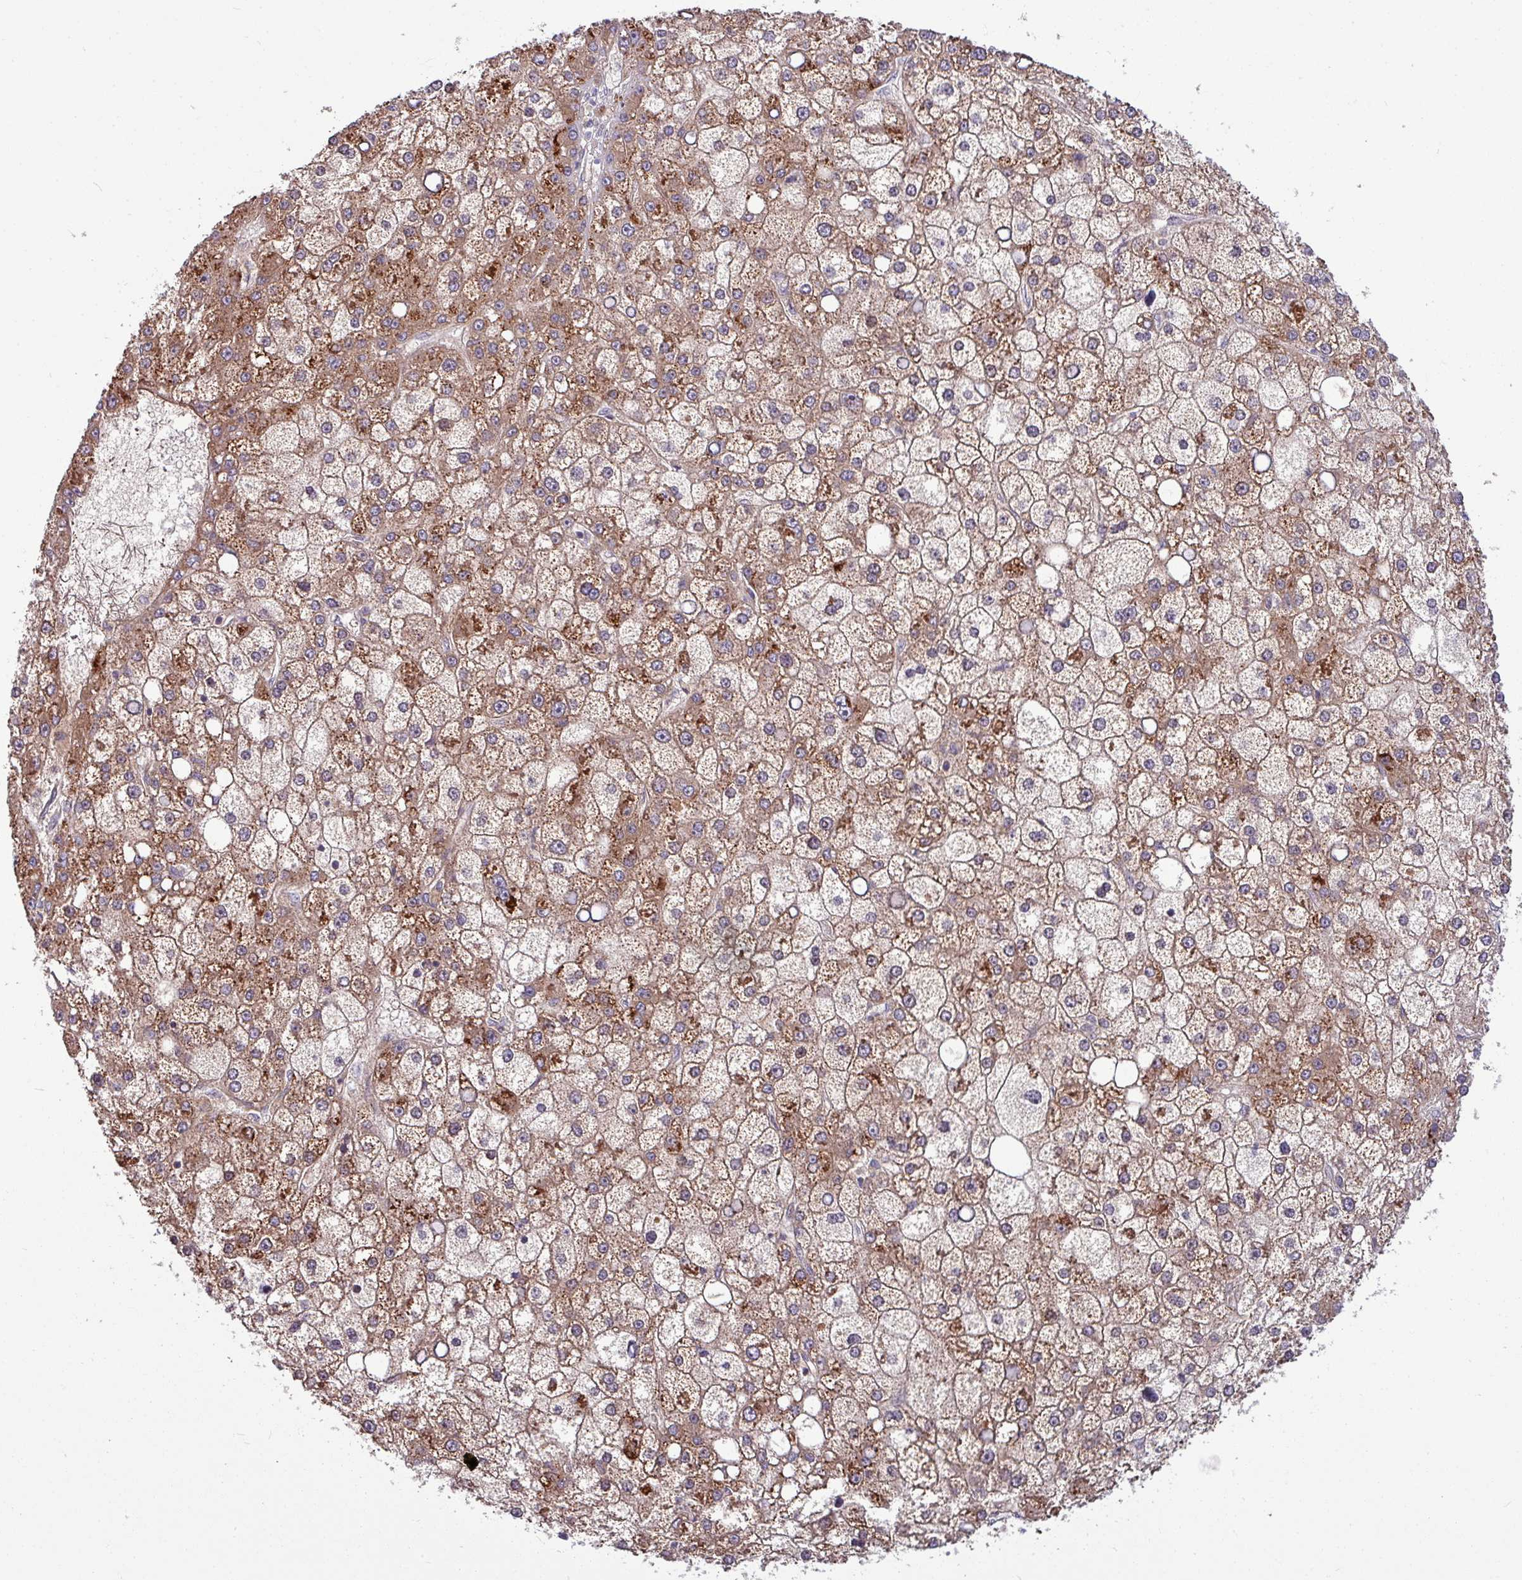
{"staining": {"intensity": "moderate", "quantity": ">75%", "location": "cytoplasmic/membranous"}, "tissue": "liver cancer", "cell_type": "Tumor cells", "image_type": "cancer", "snomed": [{"axis": "morphology", "description": "Carcinoma, Hepatocellular, NOS"}, {"axis": "topography", "description": "Liver"}], "caption": "Immunohistochemical staining of human liver cancer (hepatocellular carcinoma) demonstrates moderate cytoplasmic/membranous protein staining in approximately >75% of tumor cells. The protein is shown in brown color, while the nuclei are stained blue.", "gene": "LSM12", "patient": {"sex": "male", "age": 67}}